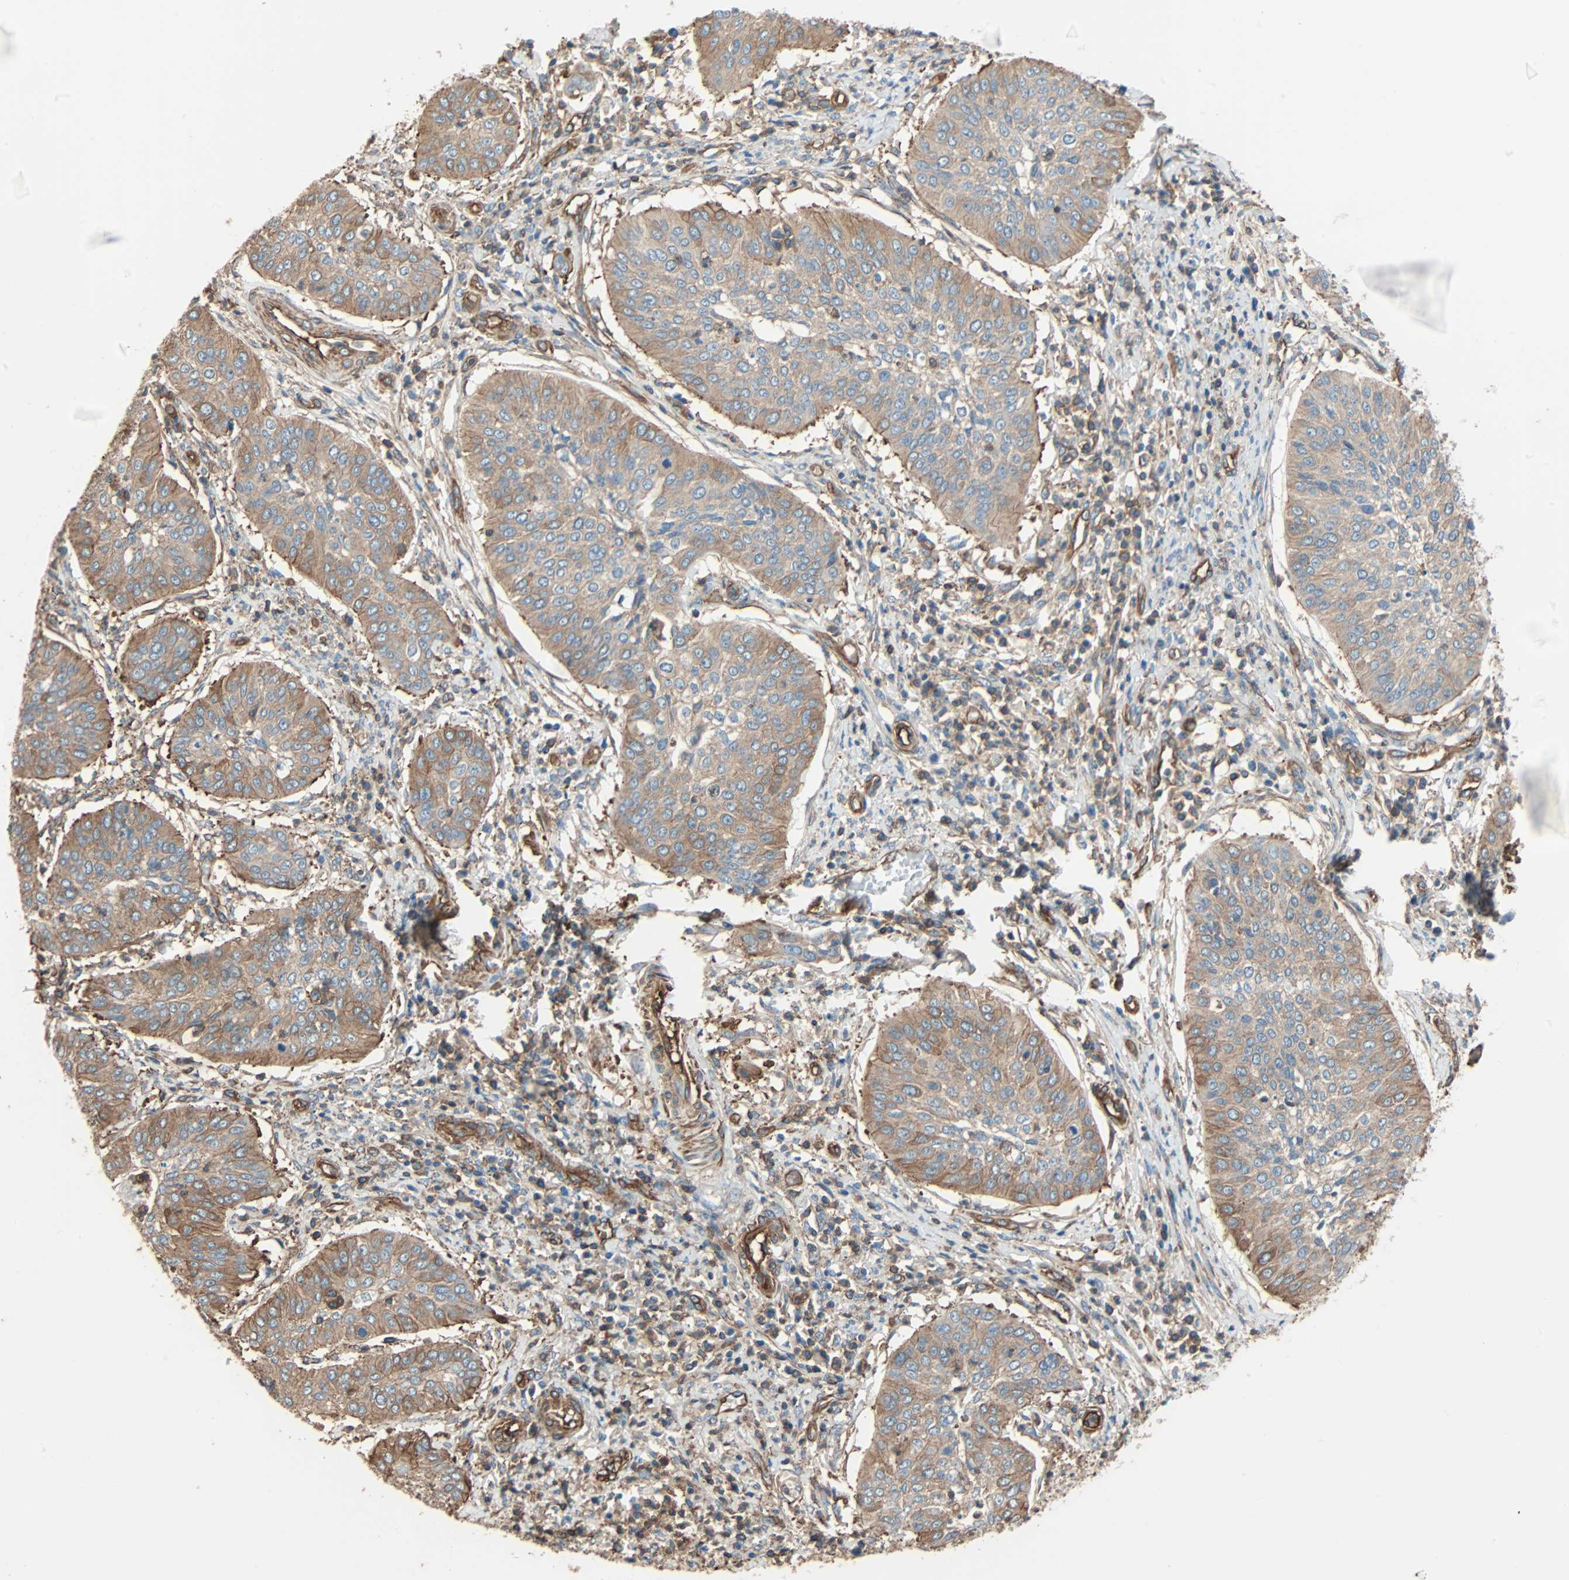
{"staining": {"intensity": "moderate", "quantity": ">75%", "location": "cytoplasmic/membranous"}, "tissue": "cervical cancer", "cell_type": "Tumor cells", "image_type": "cancer", "snomed": [{"axis": "morphology", "description": "Normal tissue, NOS"}, {"axis": "morphology", "description": "Squamous cell carcinoma, NOS"}, {"axis": "topography", "description": "Cervix"}], "caption": "DAB (3,3'-diaminobenzidine) immunohistochemical staining of human cervical squamous cell carcinoma shows moderate cytoplasmic/membranous protein positivity in about >75% of tumor cells.", "gene": "GALNT10", "patient": {"sex": "female", "age": 39}}